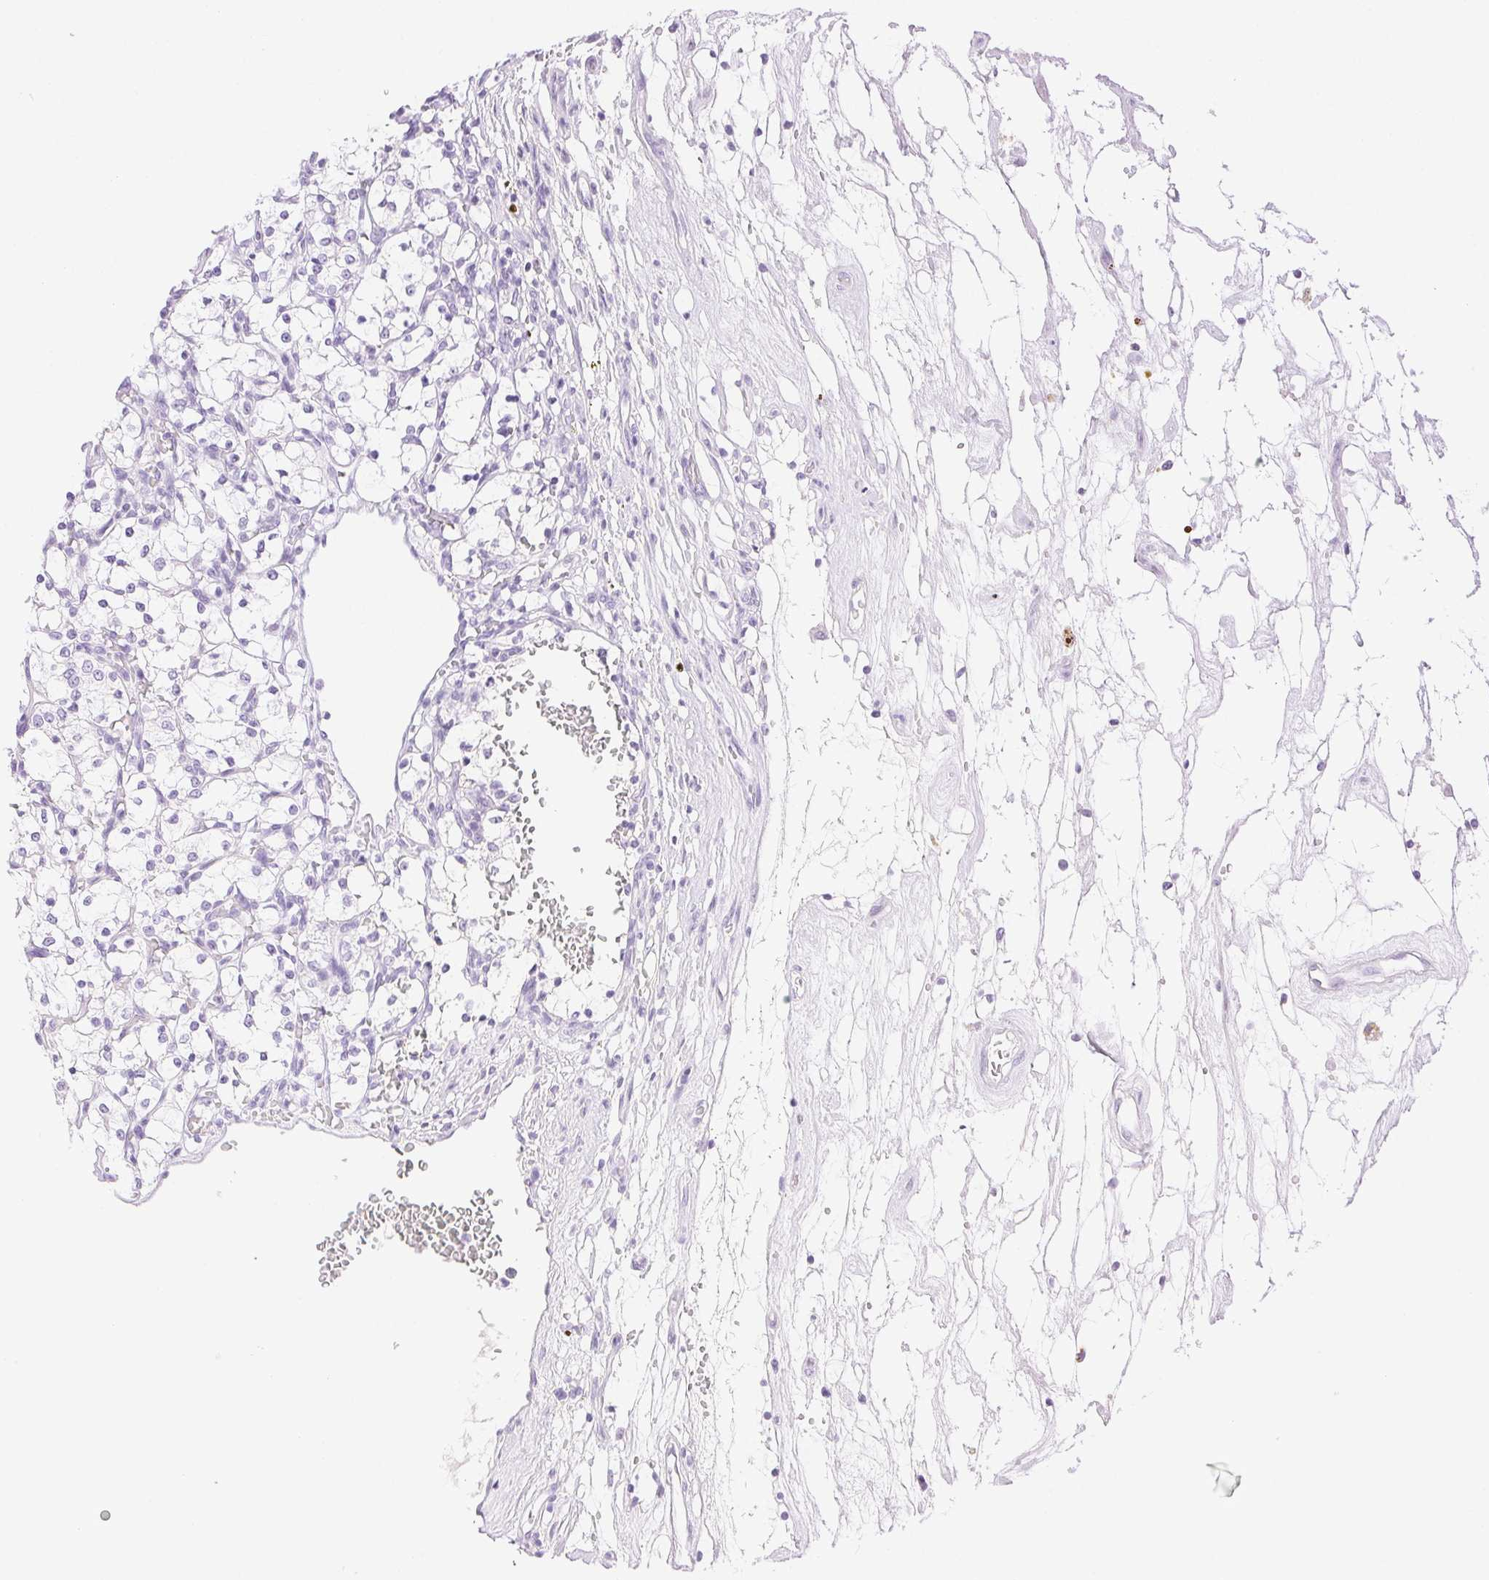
{"staining": {"intensity": "negative", "quantity": "none", "location": "none"}, "tissue": "renal cancer", "cell_type": "Tumor cells", "image_type": "cancer", "snomed": [{"axis": "morphology", "description": "Adenocarcinoma, NOS"}, {"axis": "topography", "description": "Kidney"}], "caption": "IHC of human renal cancer (adenocarcinoma) reveals no expression in tumor cells. Nuclei are stained in blue.", "gene": "SPACA4", "patient": {"sex": "female", "age": 69}}